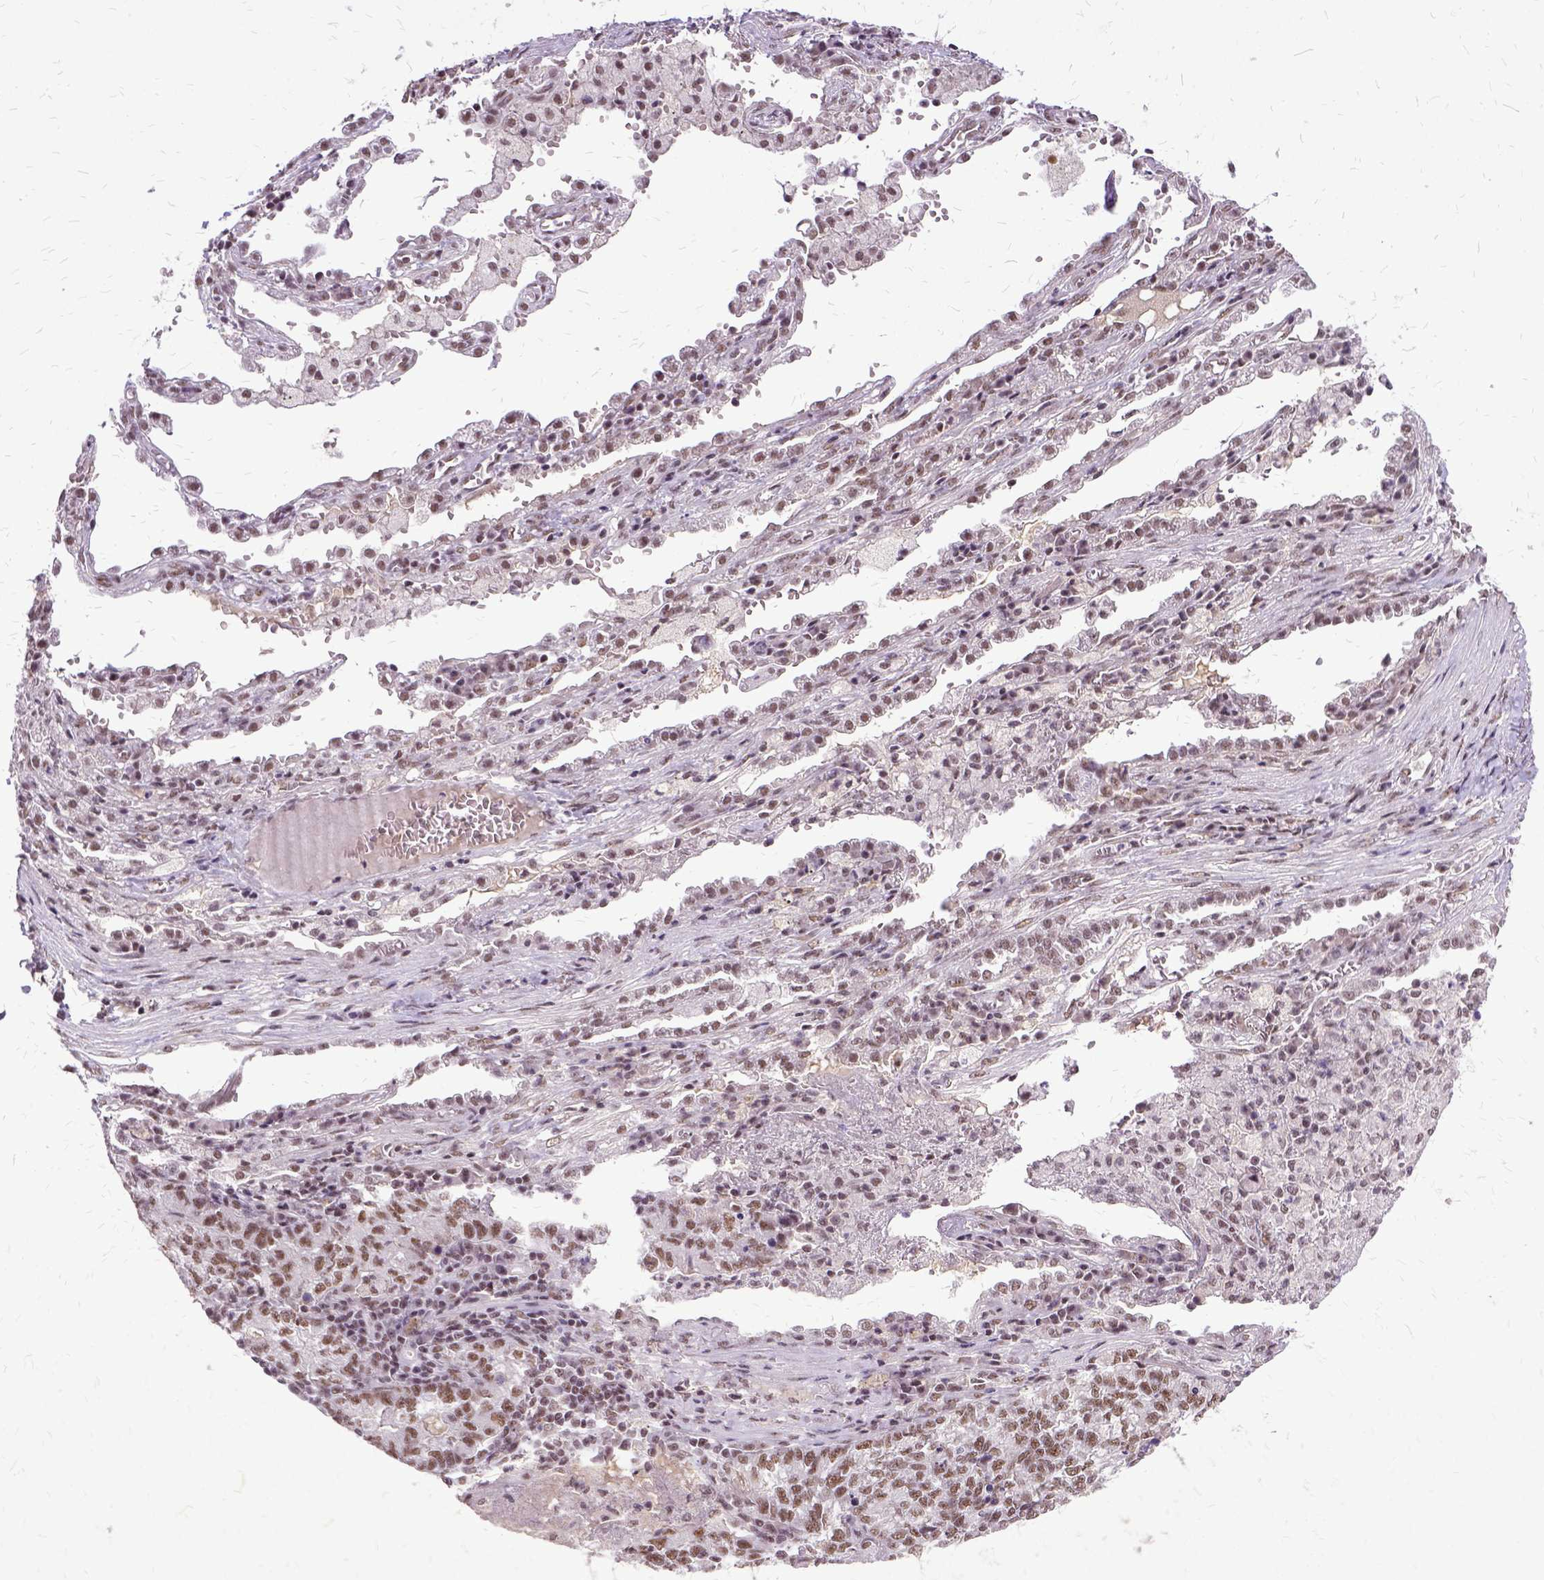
{"staining": {"intensity": "moderate", "quantity": ">75%", "location": "nuclear"}, "tissue": "lung cancer", "cell_type": "Tumor cells", "image_type": "cancer", "snomed": [{"axis": "morphology", "description": "Adenocarcinoma, NOS"}, {"axis": "topography", "description": "Lung"}], "caption": "Lung adenocarcinoma was stained to show a protein in brown. There is medium levels of moderate nuclear staining in approximately >75% of tumor cells.", "gene": "SETD1A", "patient": {"sex": "male", "age": 57}}